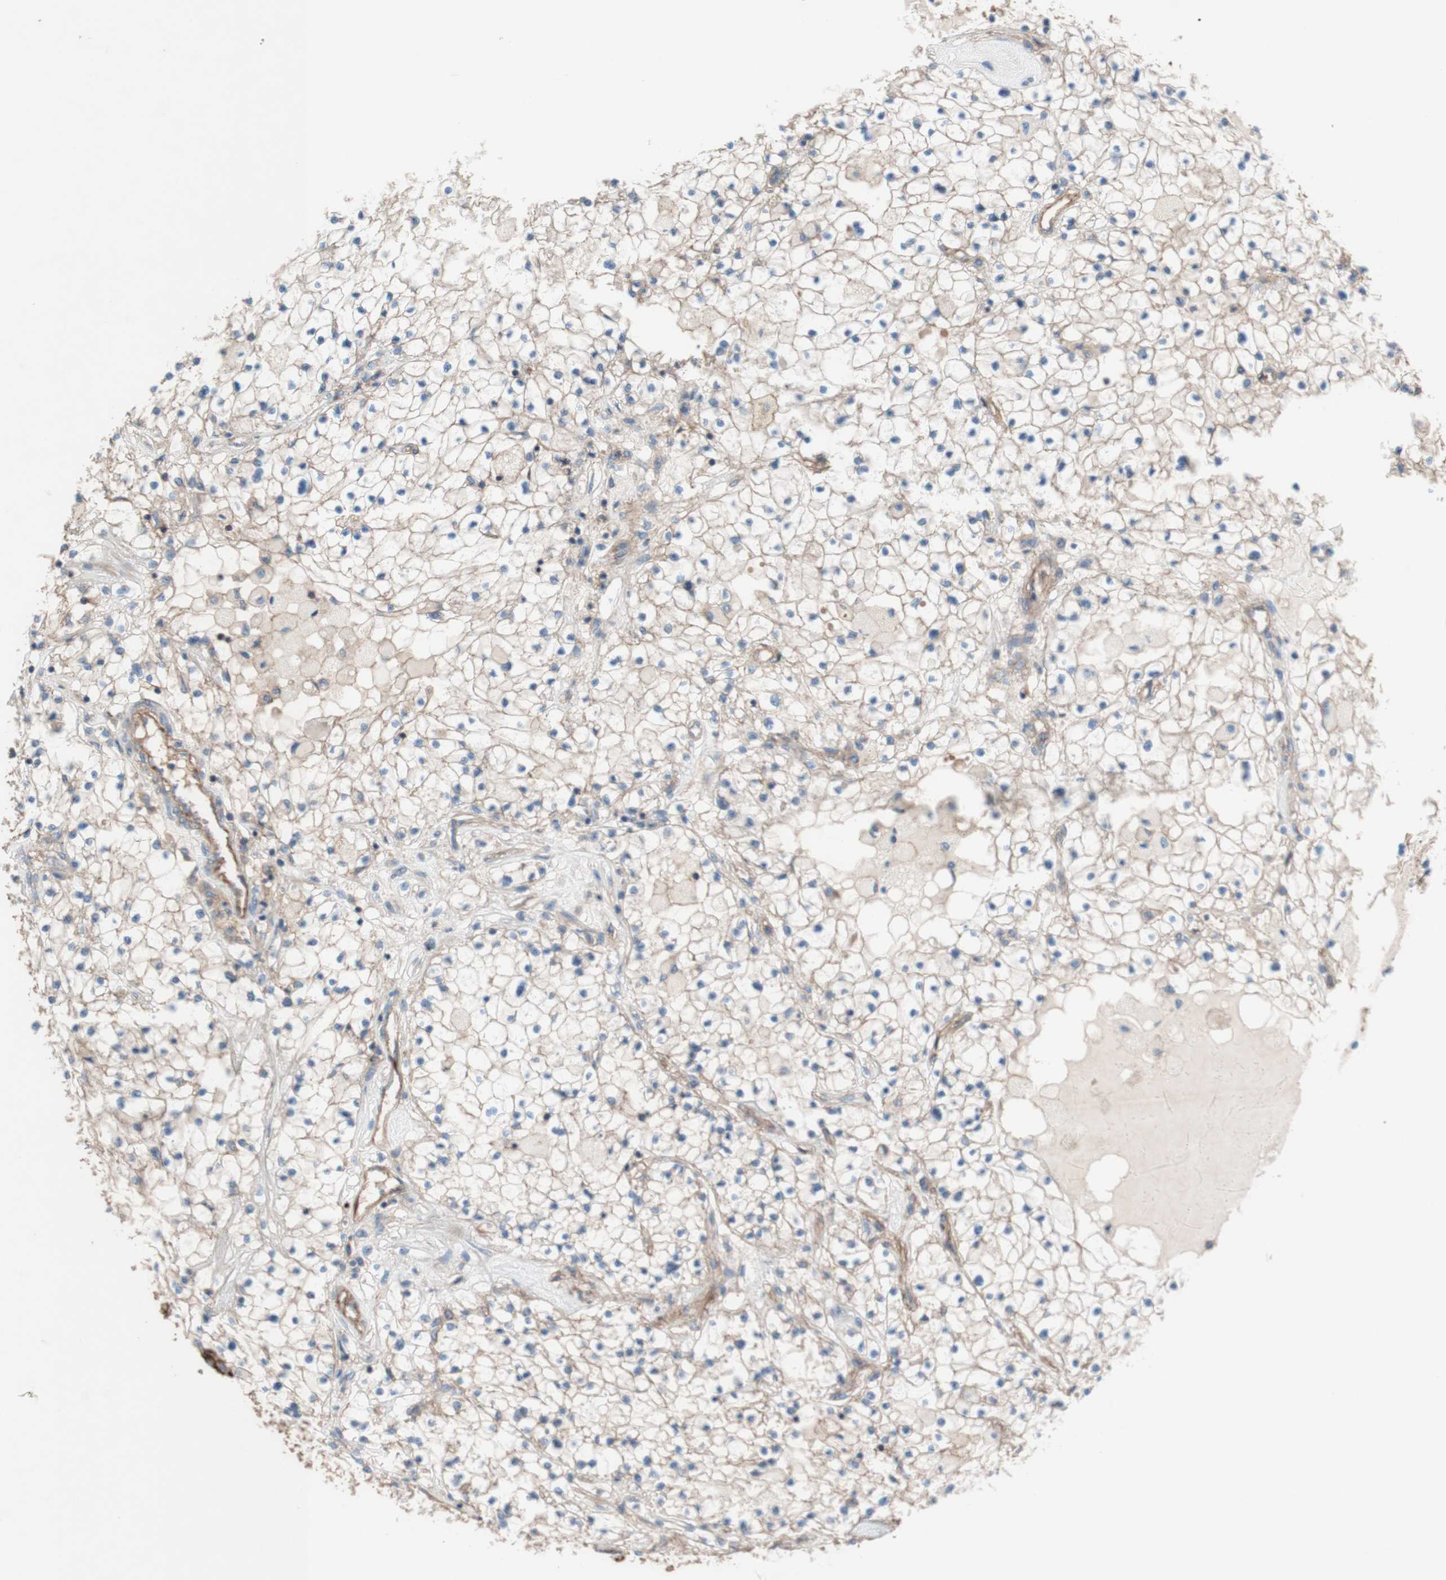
{"staining": {"intensity": "negative", "quantity": "none", "location": "none"}, "tissue": "renal cancer", "cell_type": "Tumor cells", "image_type": "cancer", "snomed": [{"axis": "morphology", "description": "Adenocarcinoma, NOS"}, {"axis": "topography", "description": "Kidney"}], "caption": "An IHC photomicrograph of adenocarcinoma (renal) is shown. There is no staining in tumor cells of adenocarcinoma (renal).", "gene": "CD46", "patient": {"sex": "male", "age": 68}}